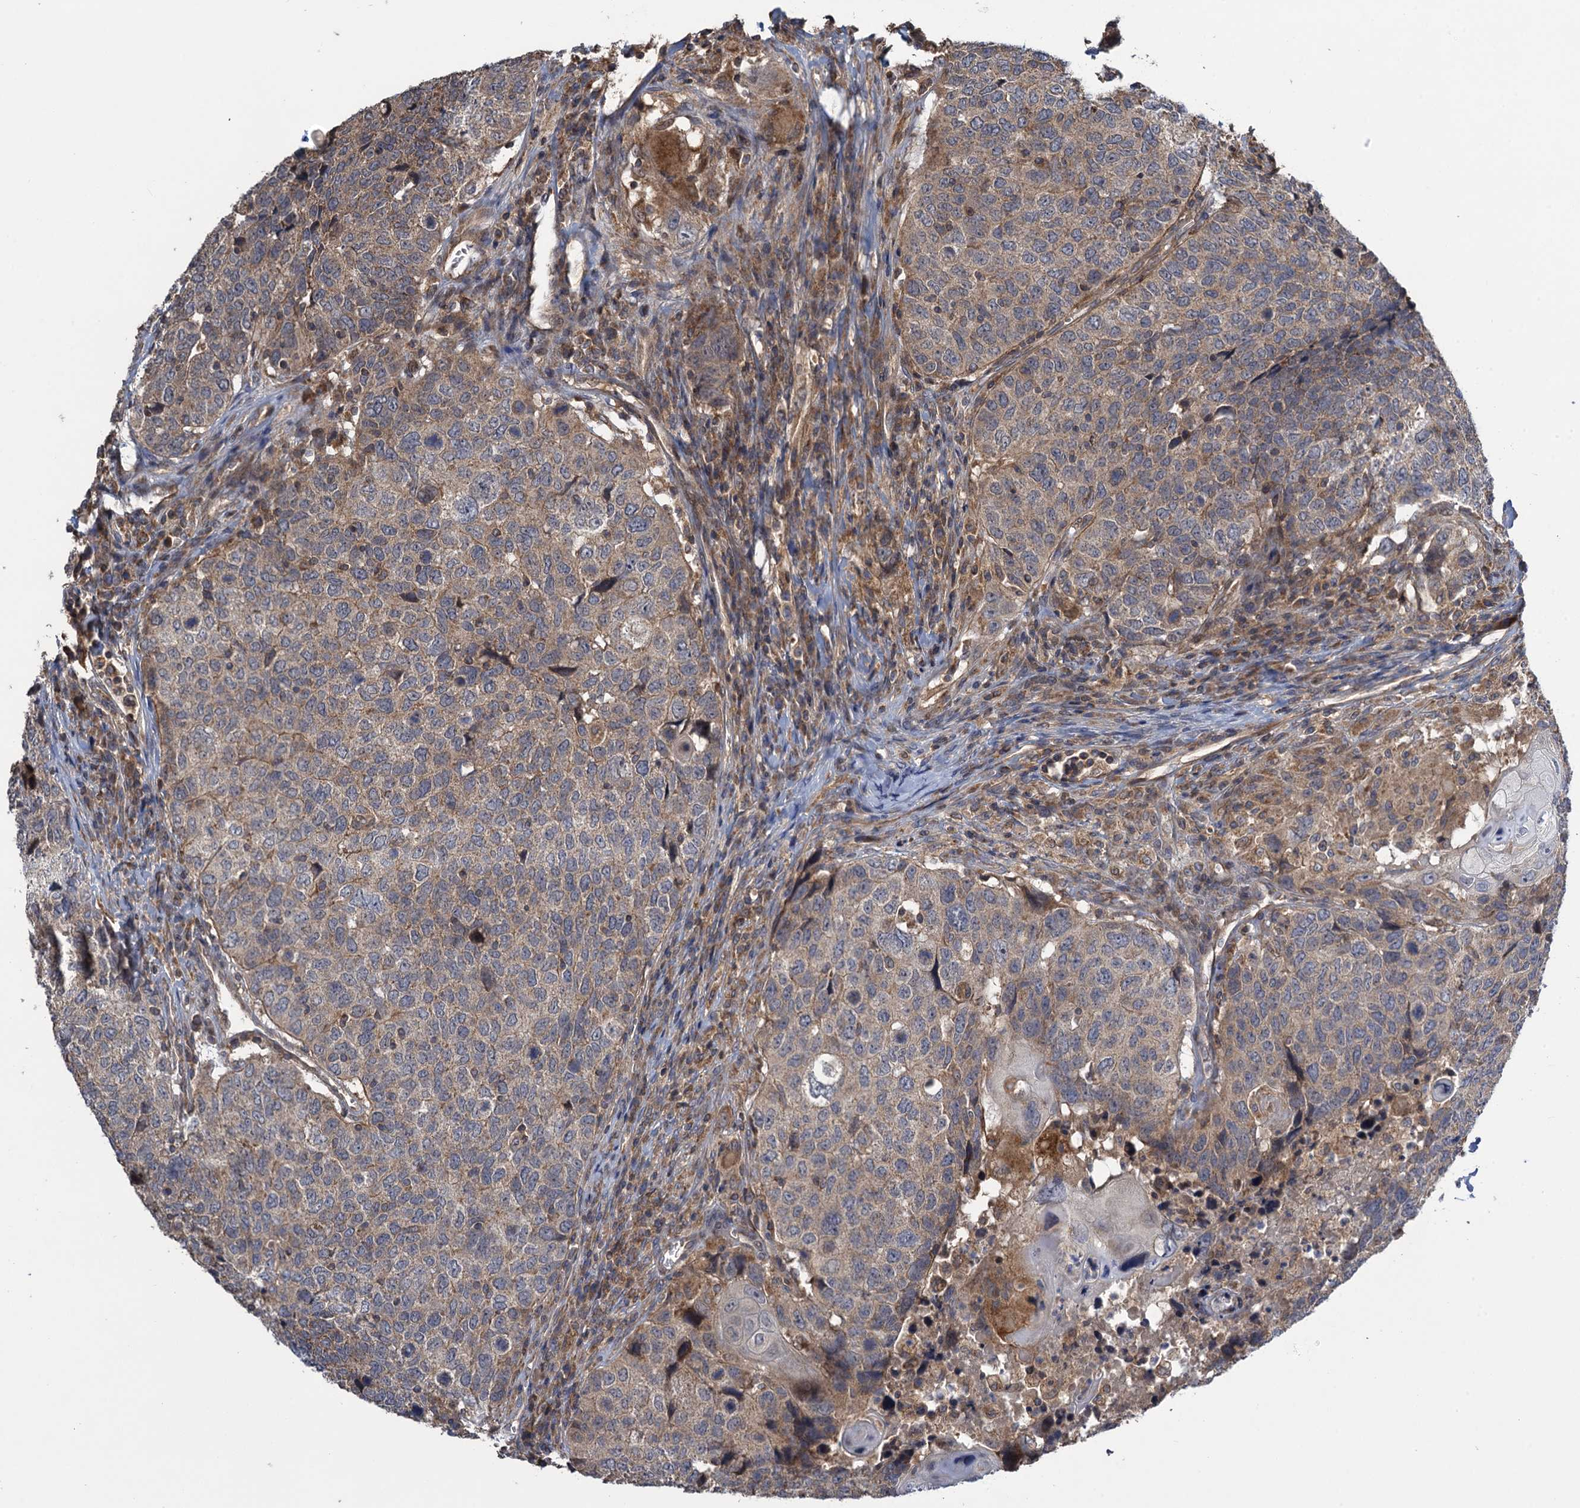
{"staining": {"intensity": "weak", "quantity": "<25%", "location": "cytoplasmic/membranous"}, "tissue": "head and neck cancer", "cell_type": "Tumor cells", "image_type": "cancer", "snomed": [{"axis": "morphology", "description": "Squamous cell carcinoma, NOS"}, {"axis": "topography", "description": "Head-Neck"}], "caption": "There is no significant expression in tumor cells of head and neck cancer.", "gene": "WDR88", "patient": {"sex": "male", "age": 66}}